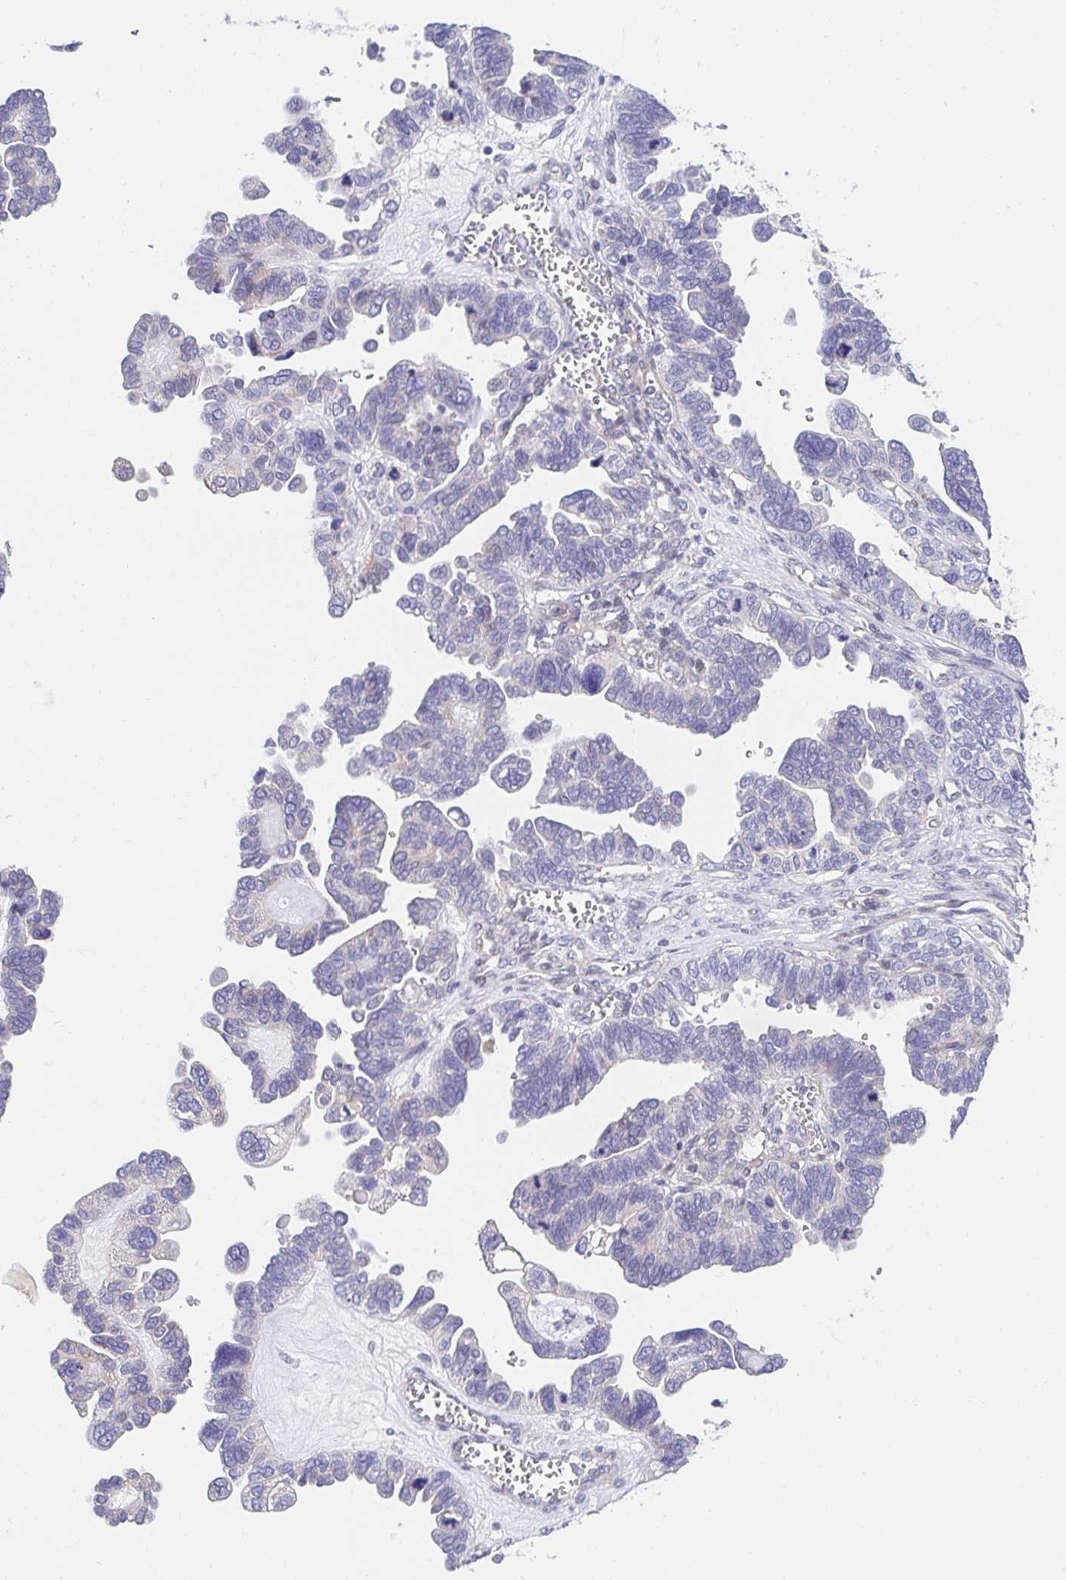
{"staining": {"intensity": "negative", "quantity": "none", "location": "none"}, "tissue": "ovarian cancer", "cell_type": "Tumor cells", "image_type": "cancer", "snomed": [{"axis": "morphology", "description": "Cystadenocarcinoma, serous, NOS"}, {"axis": "topography", "description": "Ovary"}], "caption": "High power microscopy micrograph of an IHC micrograph of ovarian cancer (serous cystadenocarcinoma), revealing no significant staining in tumor cells.", "gene": "AKAP14", "patient": {"sex": "female", "age": 51}}